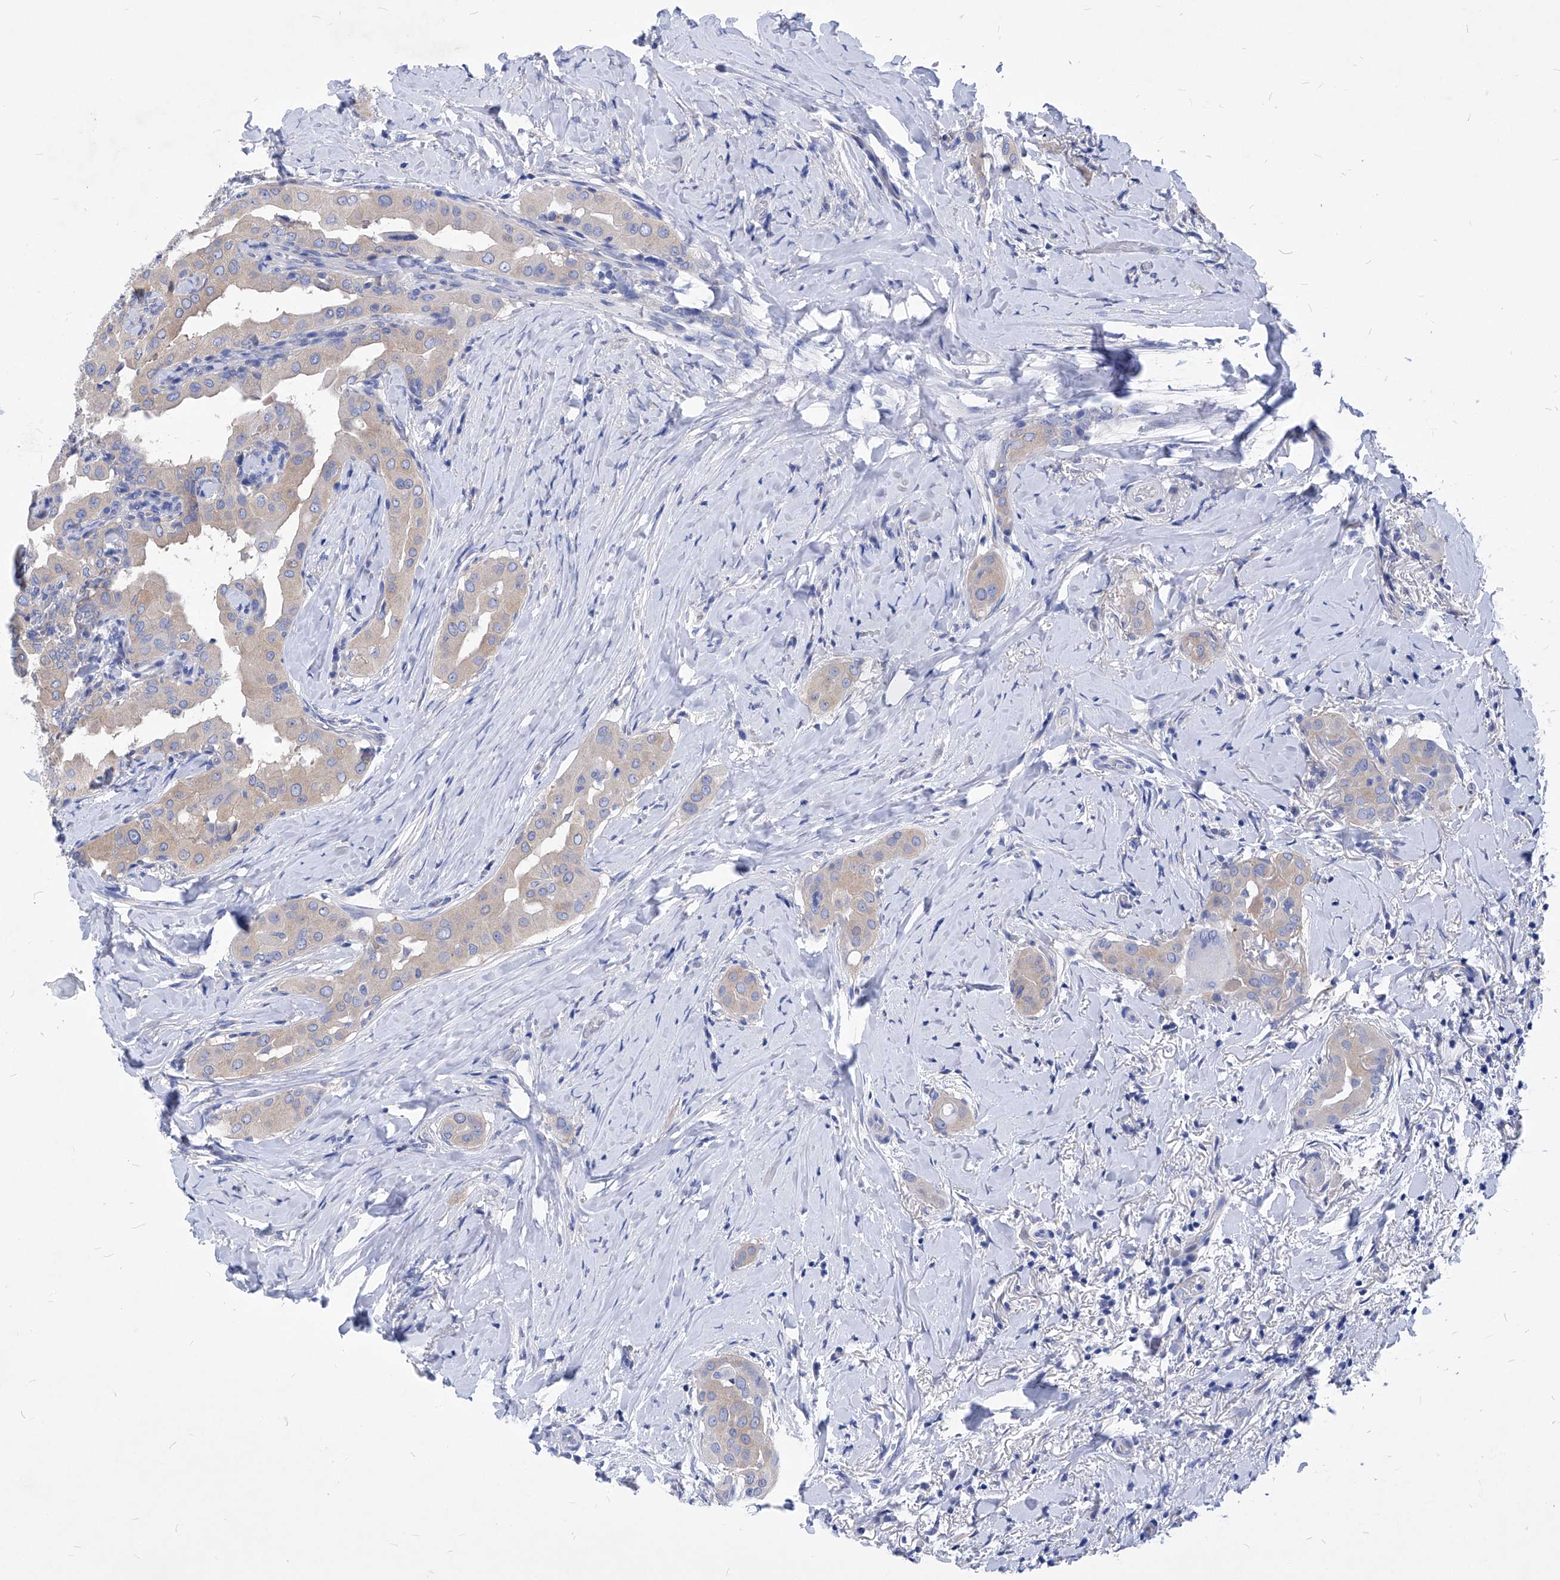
{"staining": {"intensity": "weak", "quantity": "25%-75%", "location": "cytoplasmic/membranous"}, "tissue": "thyroid cancer", "cell_type": "Tumor cells", "image_type": "cancer", "snomed": [{"axis": "morphology", "description": "Papillary adenocarcinoma, NOS"}, {"axis": "topography", "description": "Thyroid gland"}], "caption": "Immunohistochemistry (IHC) of human papillary adenocarcinoma (thyroid) exhibits low levels of weak cytoplasmic/membranous expression in approximately 25%-75% of tumor cells.", "gene": "XPNPEP1", "patient": {"sex": "male", "age": 33}}